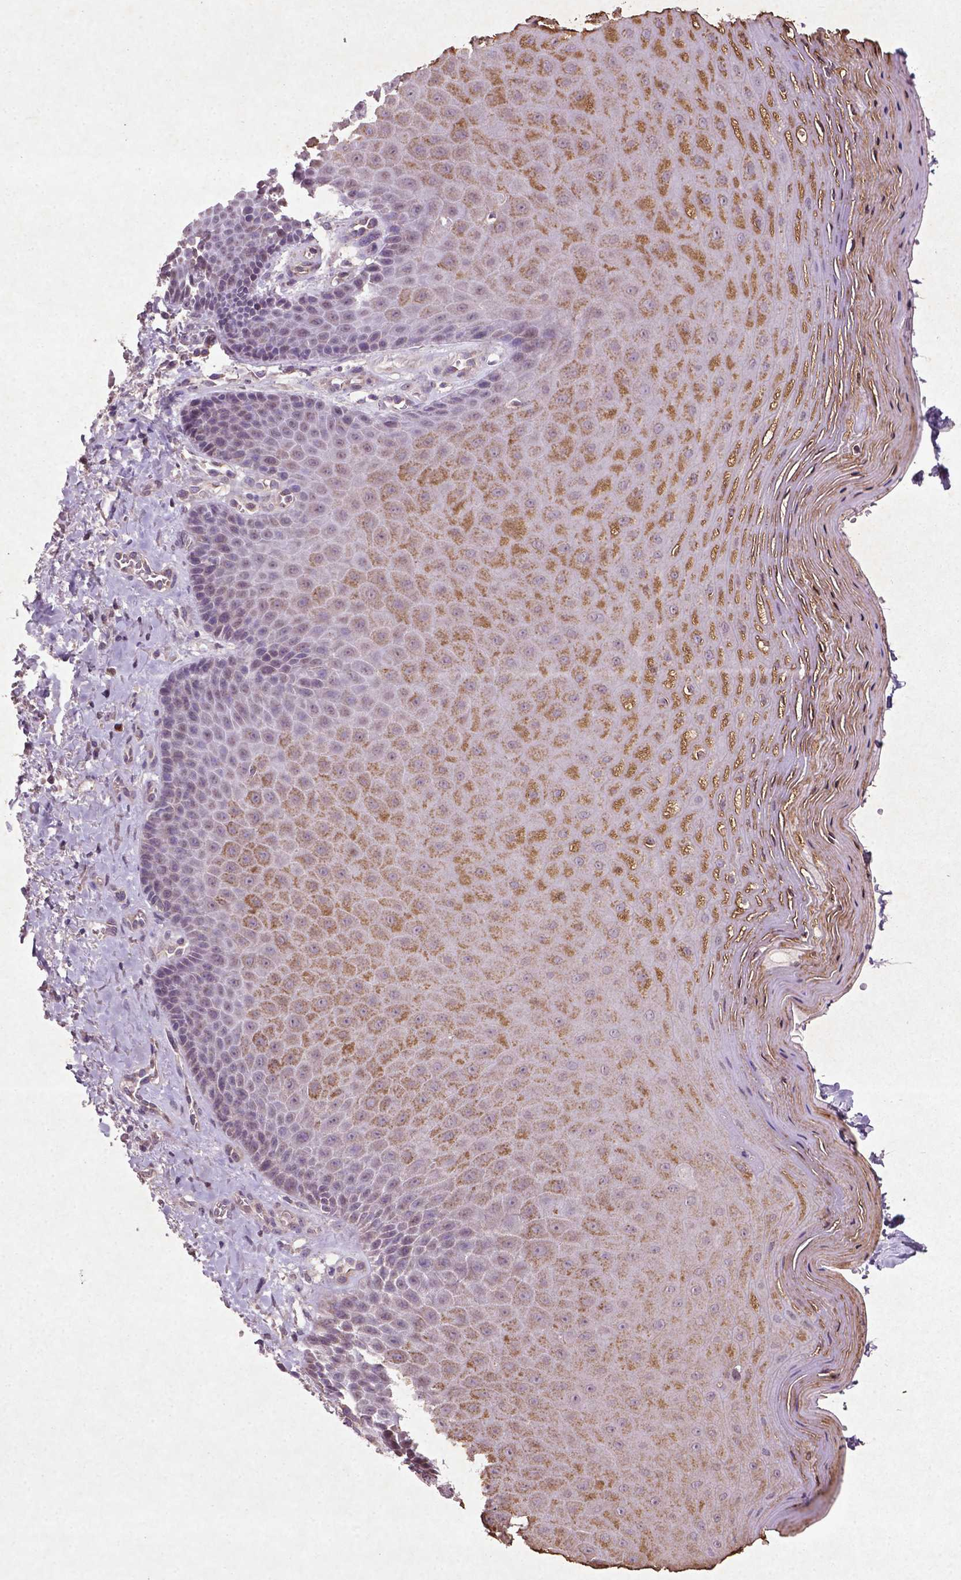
{"staining": {"intensity": "moderate", "quantity": "25%-75%", "location": "cytoplasmic/membranous"}, "tissue": "vagina", "cell_type": "Squamous epithelial cells", "image_type": "normal", "snomed": [{"axis": "morphology", "description": "Normal tissue, NOS"}, {"axis": "topography", "description": "Vagina"}], "caption": "Moderate cytoplasmic/membranous expression is identified in approximately 25%-75% of squamous epithelial cells in normal vagina. Nuclei are stained in blue.", "gene": "MTOR", "patient": {"sex": "female", "age": 83}}